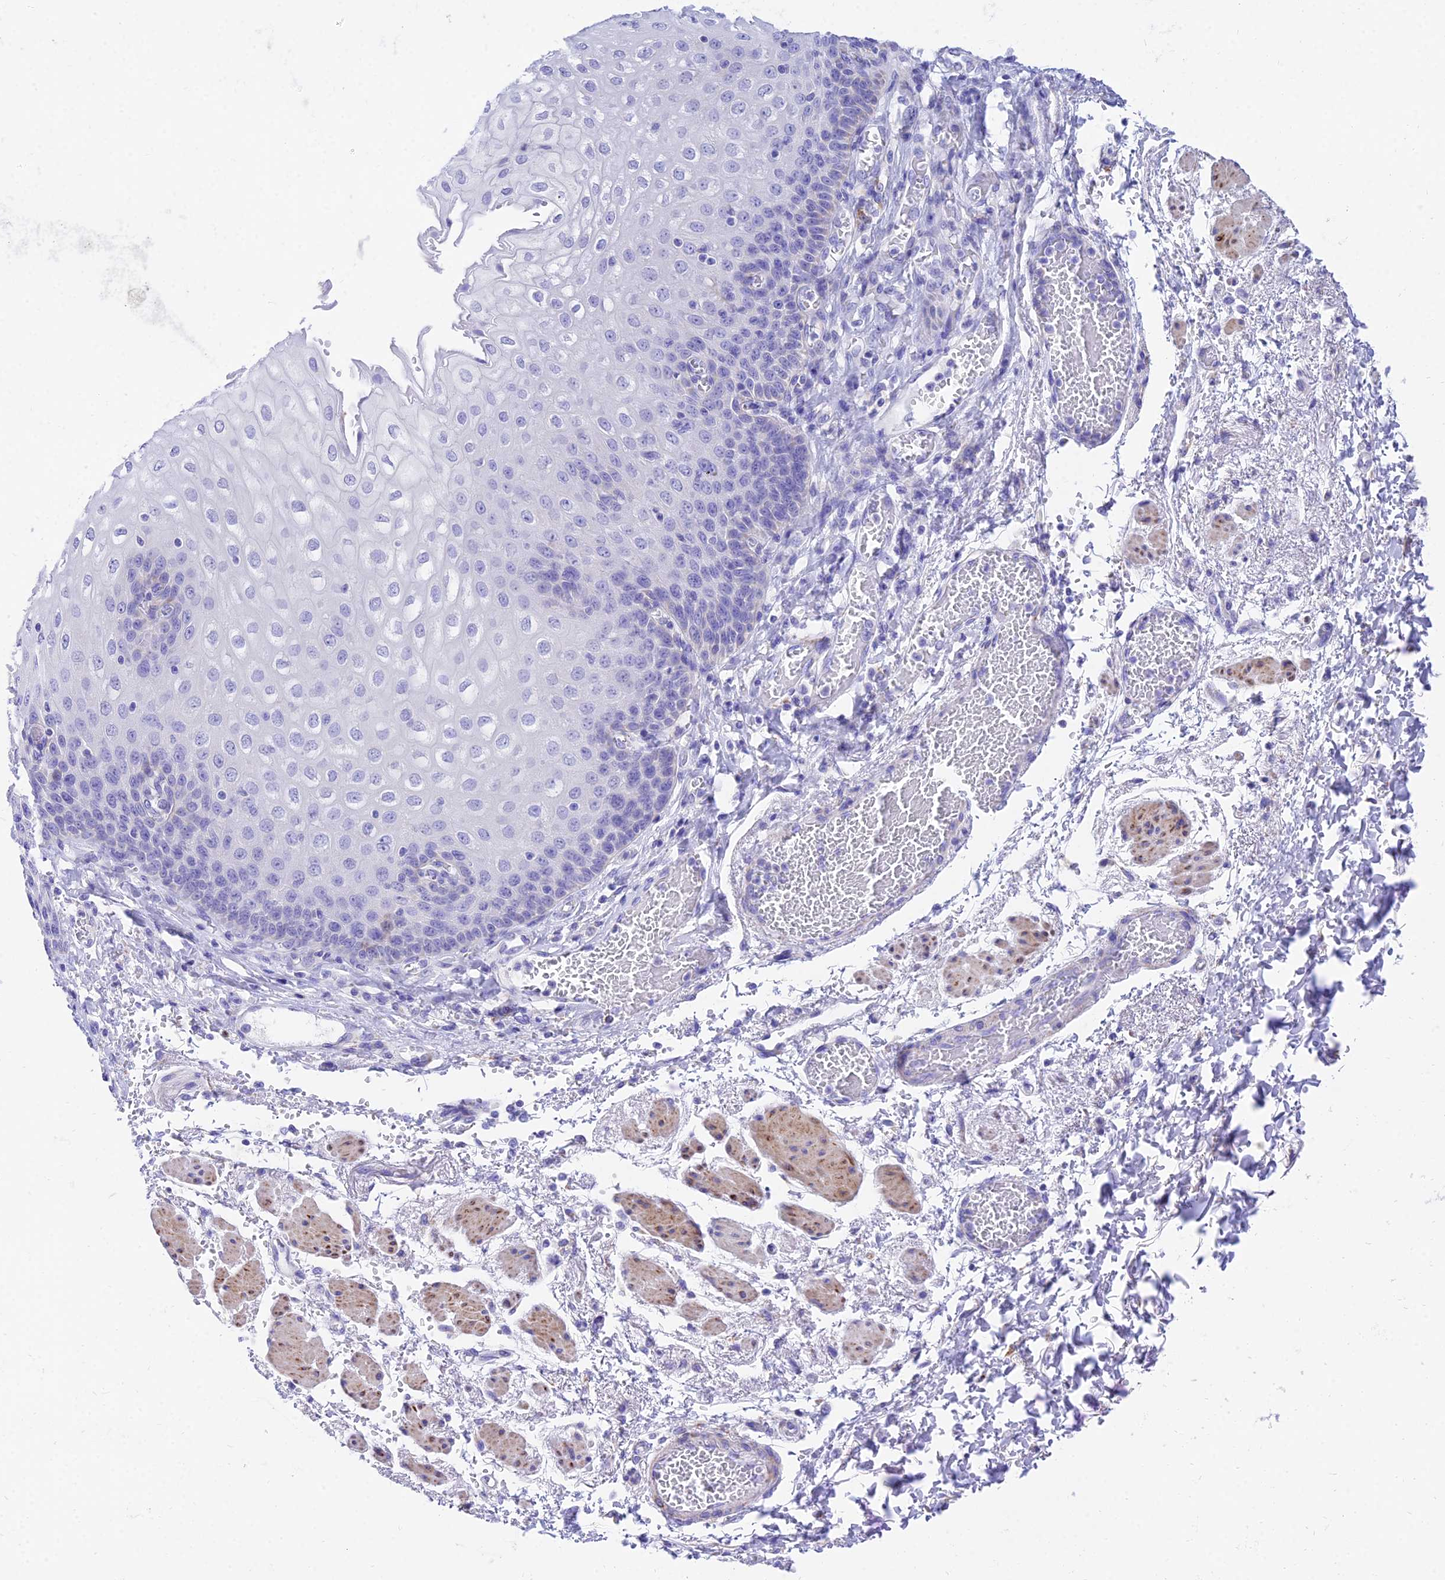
{"staining": {"intensity": "negative", "quantity": "none", "location": "none"}, "tissue": "esophagus", "cell_type": "Squamous epithelial cells", "image_type": "normal", "snomed": [{"axis": "morphology", "description": "Normal tissue, NOS"}, {"axis": "topography", "description": "Esophagus"}], "caption": "DAB immunohistochemical staining of benign human esophagus reveals no significant staining in squamous epithelial cells.", "gene": "PKN3", "patient": {"sex": "male", "age": 81}}